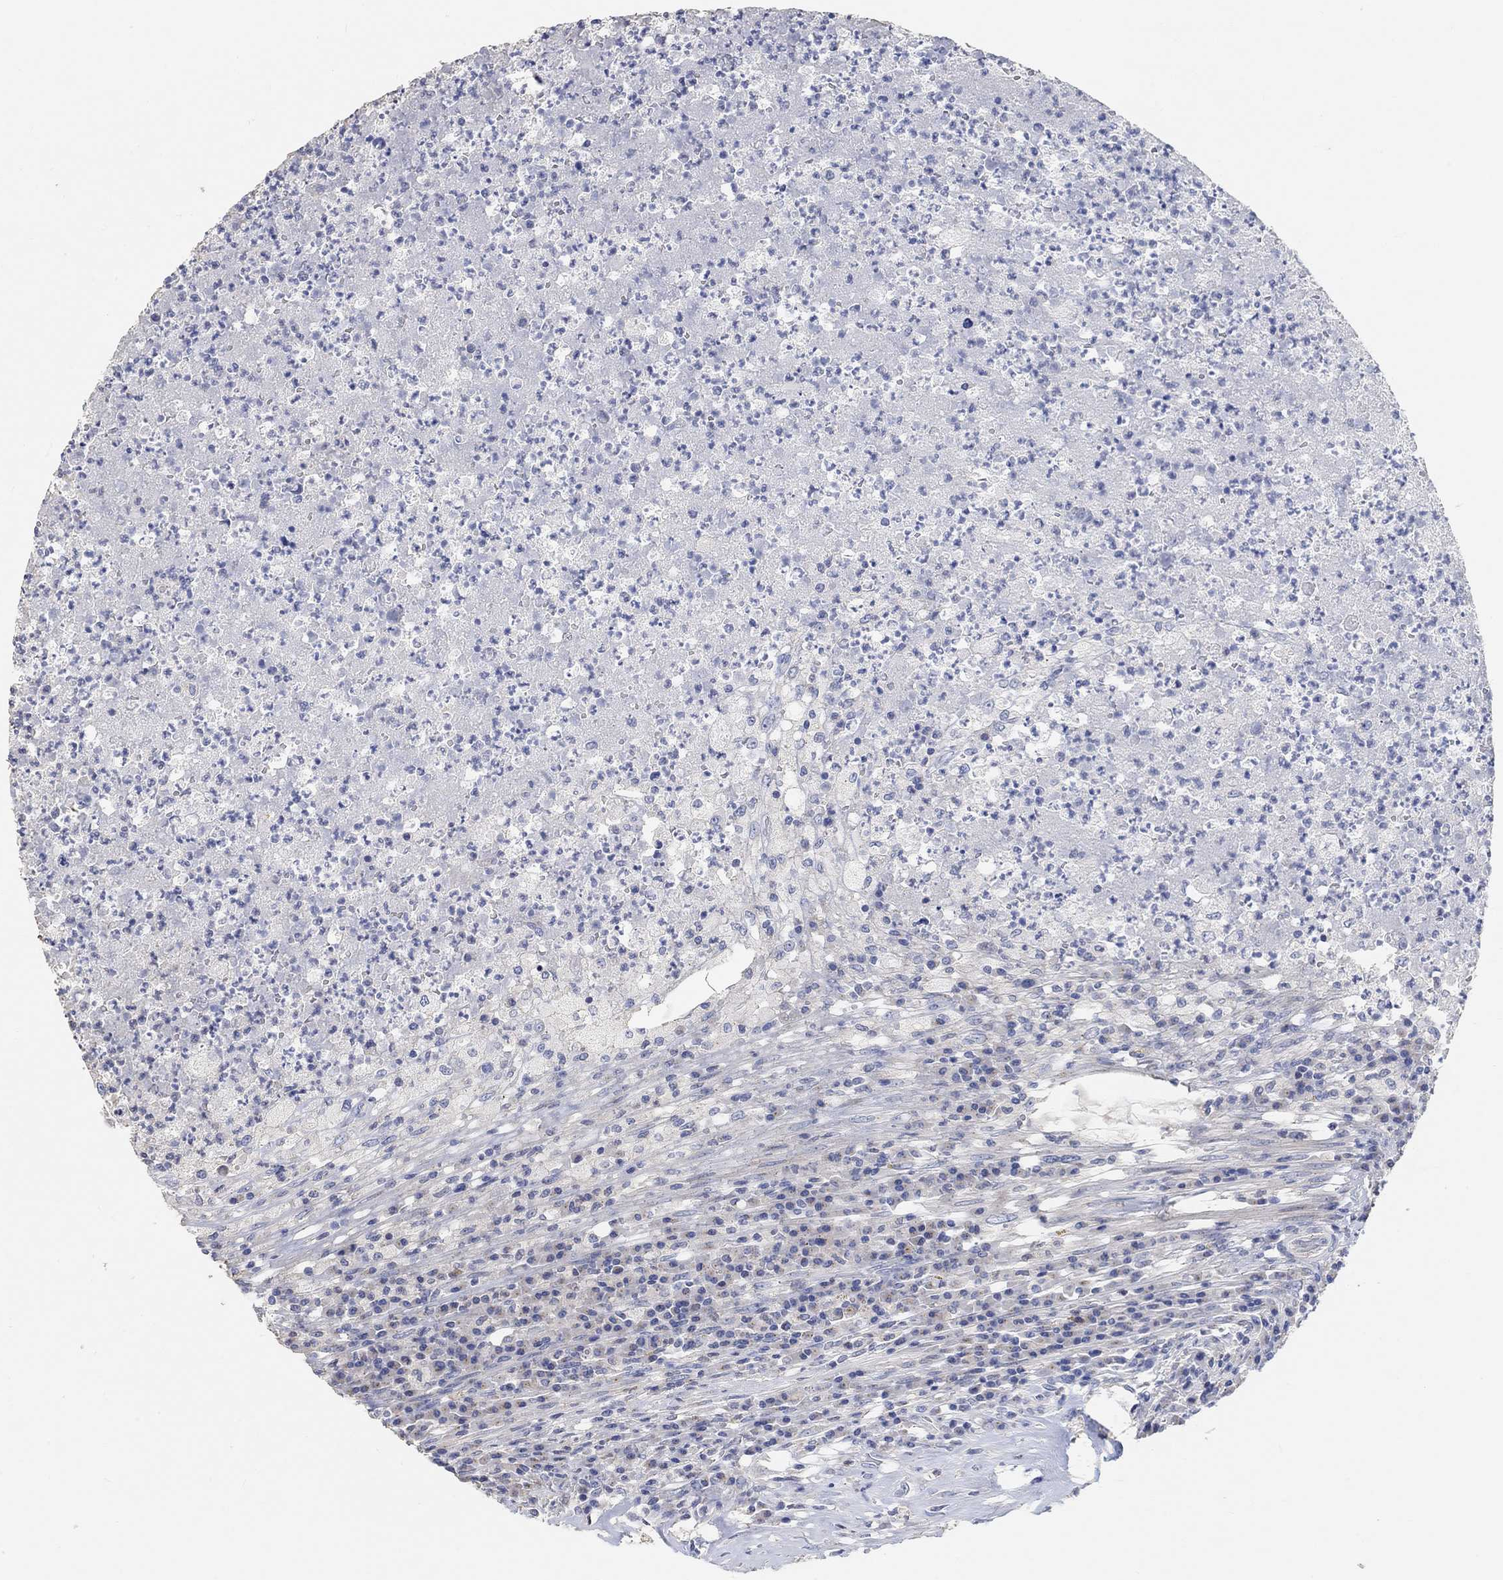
{"staining": {"intensity": "negative", "quantity": "none", "location": "none"}, "tissue": "testis cancer", "cell_type": "Tumor cells", "image_type": "cancer", "snomed": [{"axis": "morphology", "description": "Necrosis, NOS"}, {"axis": "morphology", "description": "Carcinoma, Embryonal, NOS"}, {"axis": "topography", "description": "Testis"}], "caption": "A micrograph of human testis cancer (embryonal carcinoma) is negative for staining in tumor cells. (Stains: DAB (3,3'-diaminobenzidine) immunohistochemistry with hematoxylin counter stain, Microscopy: brightfield microscopy at high magnification).", "gene": "NLRP14", "patient": {"sex": "male", "age": 19}}